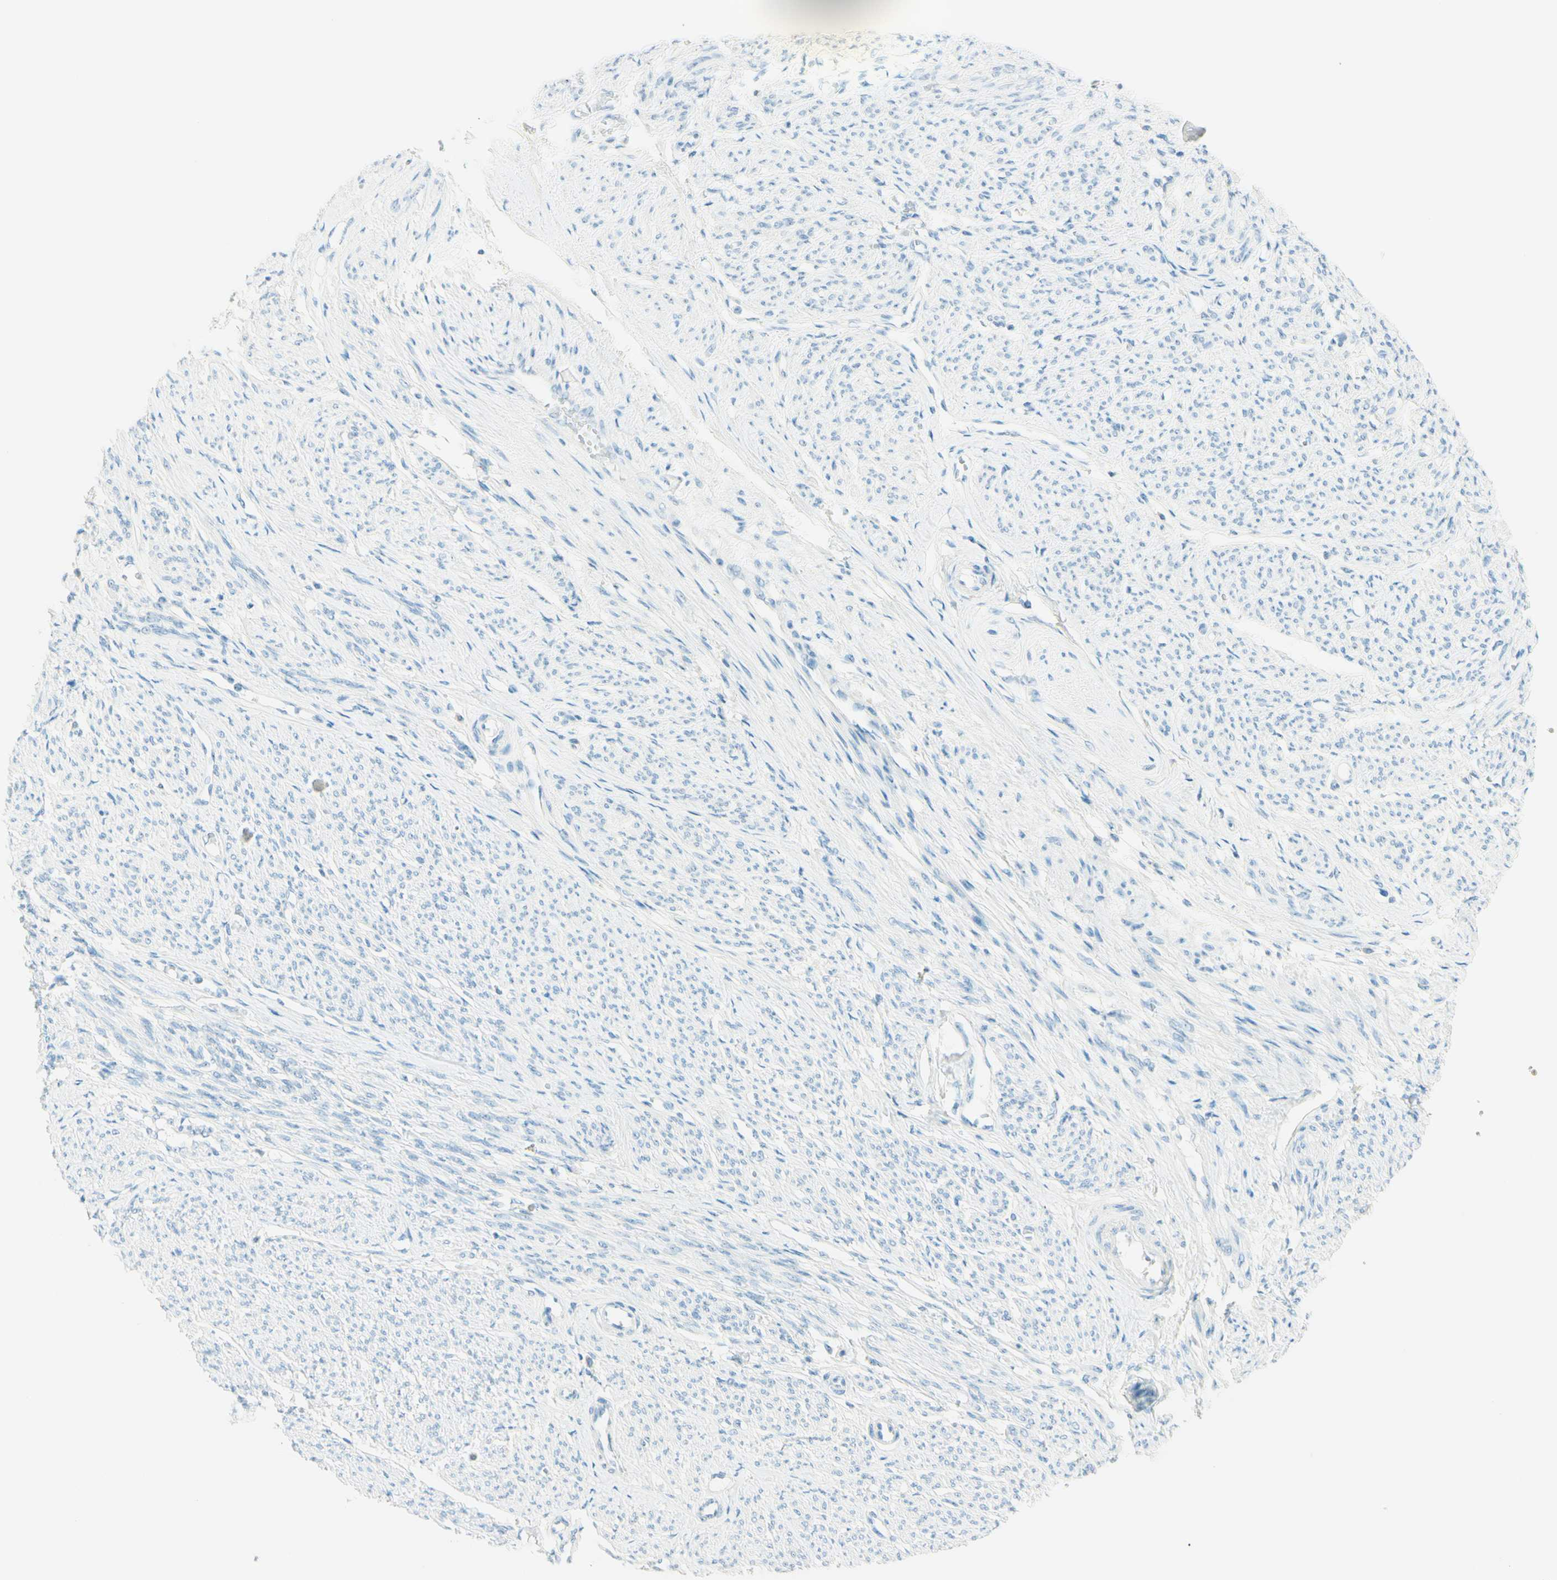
{"staining": {"intensity": "weak", "quantity": "25%-75%", "location": "nuclear"}, "tissue": "smooth muscle", "cell_type": "Smooth muscle cells", "image_type": "normal", "snomed": [{"axis": "morphology", "description": "Normal tissue, NOS"}, {"axis": "topography", "description": "Smooth muscle"}], "caption": "Immunohistochemistry (IHC) photomicrograph of unremarkable human smooth muscle stained for a protein (brown), which demonstrates low levels of weak nuclear expression in approximately 25%-75% of smooth muscle cells.", "gene": "FMR1NB", "patient": {"sex": "female", "age": 65}}